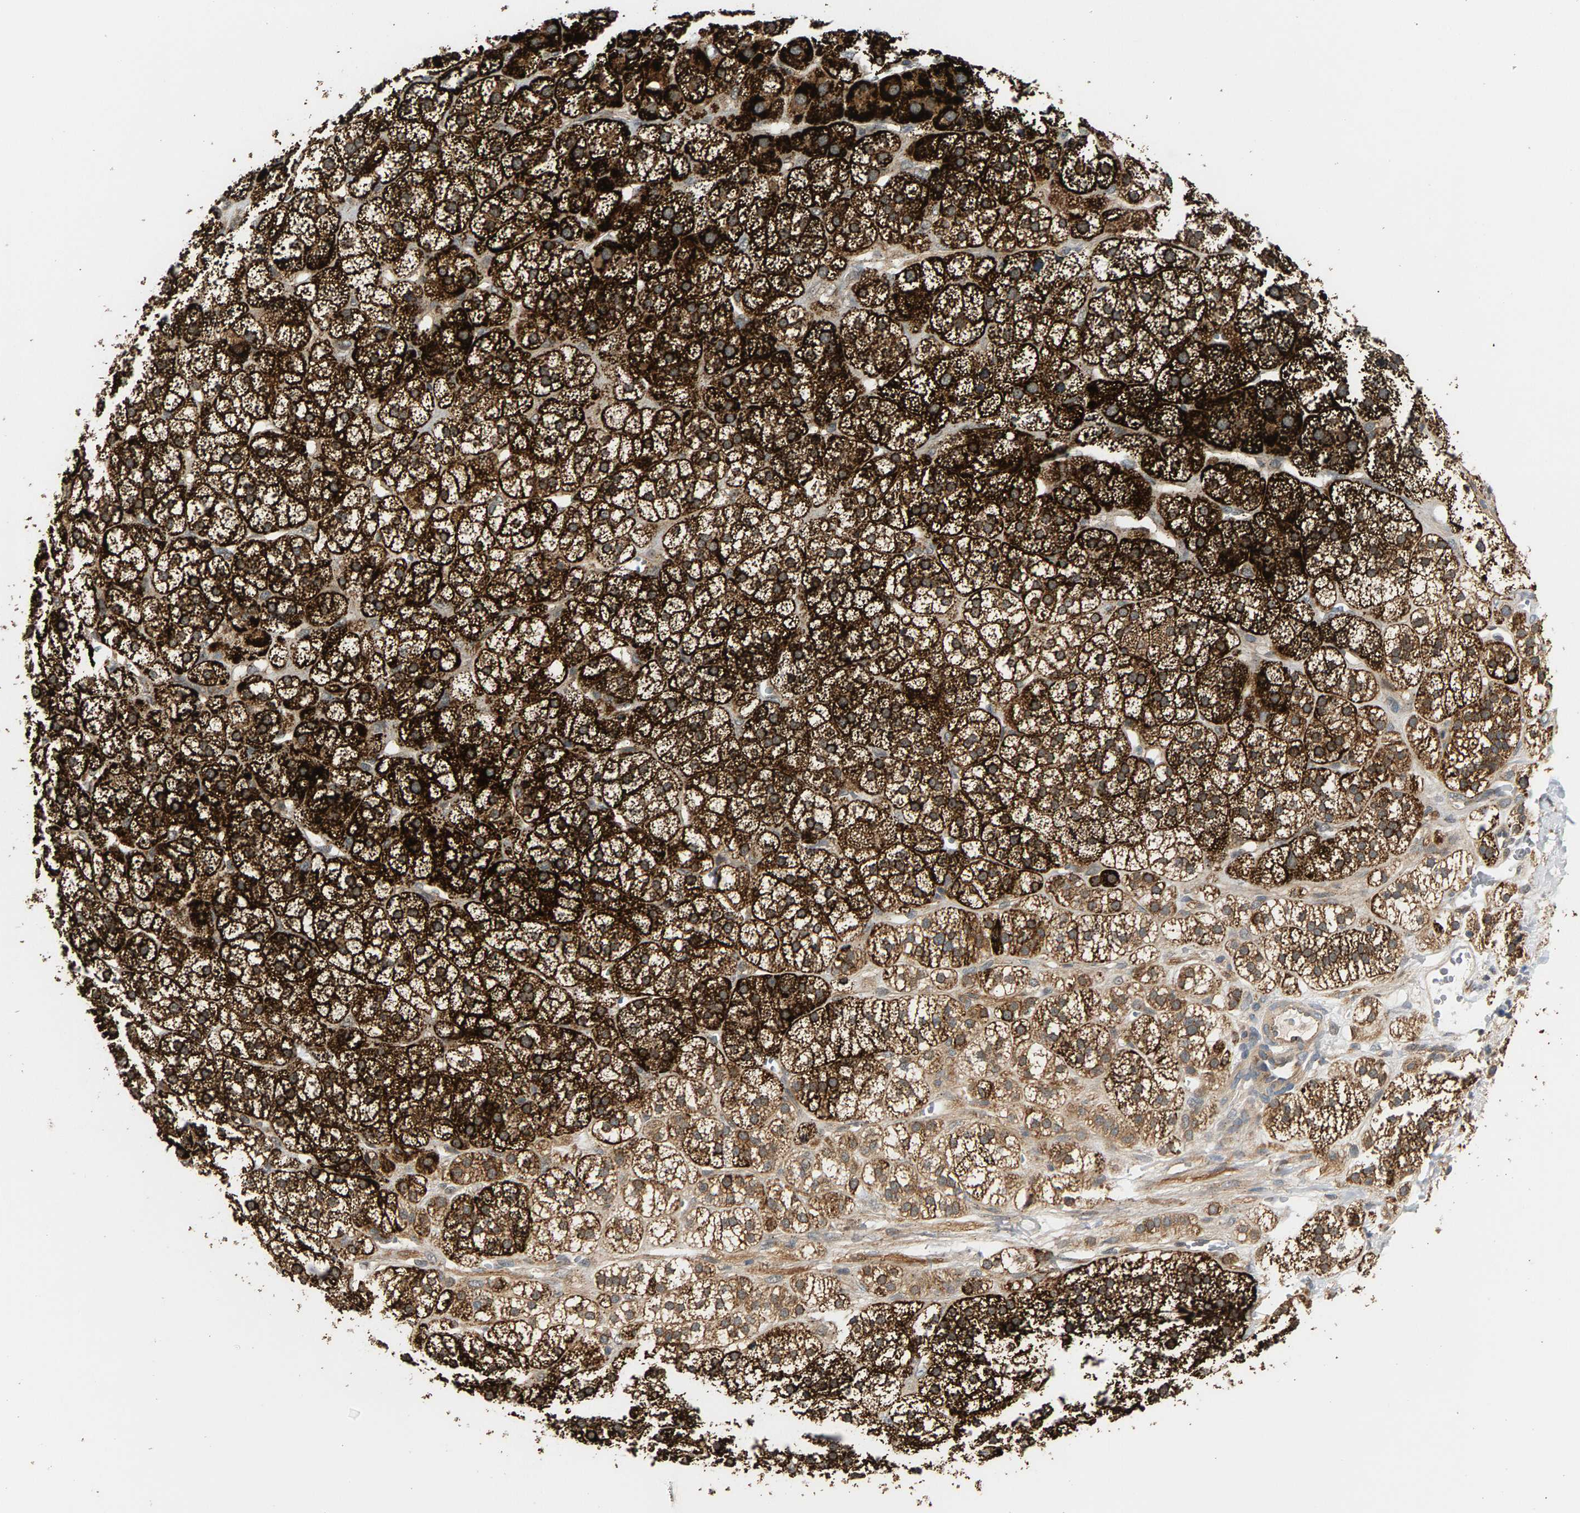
{"staining": {"intensity": "strong", "quantity": ">75%", "location": "cytoplasmic/membranous"}, "tissue": "adrenal gland", "cell_type": "Glandular cells", "image_type": "normal", "snomed": [{"axis": "morphology", "description": "Normal tissue, NOS"}, {"axis": "topography", "description": "Adrenal gland"}], "caption": "High-magnification brightfield microscopy of normal adrenal gland stained with DAB (brown) and counterstained with hematoxylin (blue). glandular cells exhibit strong cytoplasmic/membranous positivity is appreciated in about>75% of cells. The staining is performed using DAB (3,3'-diaminobenzidine) brown chromogen to label protein expression. The nuclei are counter-stained blue using hematoxylin.", "gene": "MAP2K5", "patient": {"sex": "male", "age": 56}}